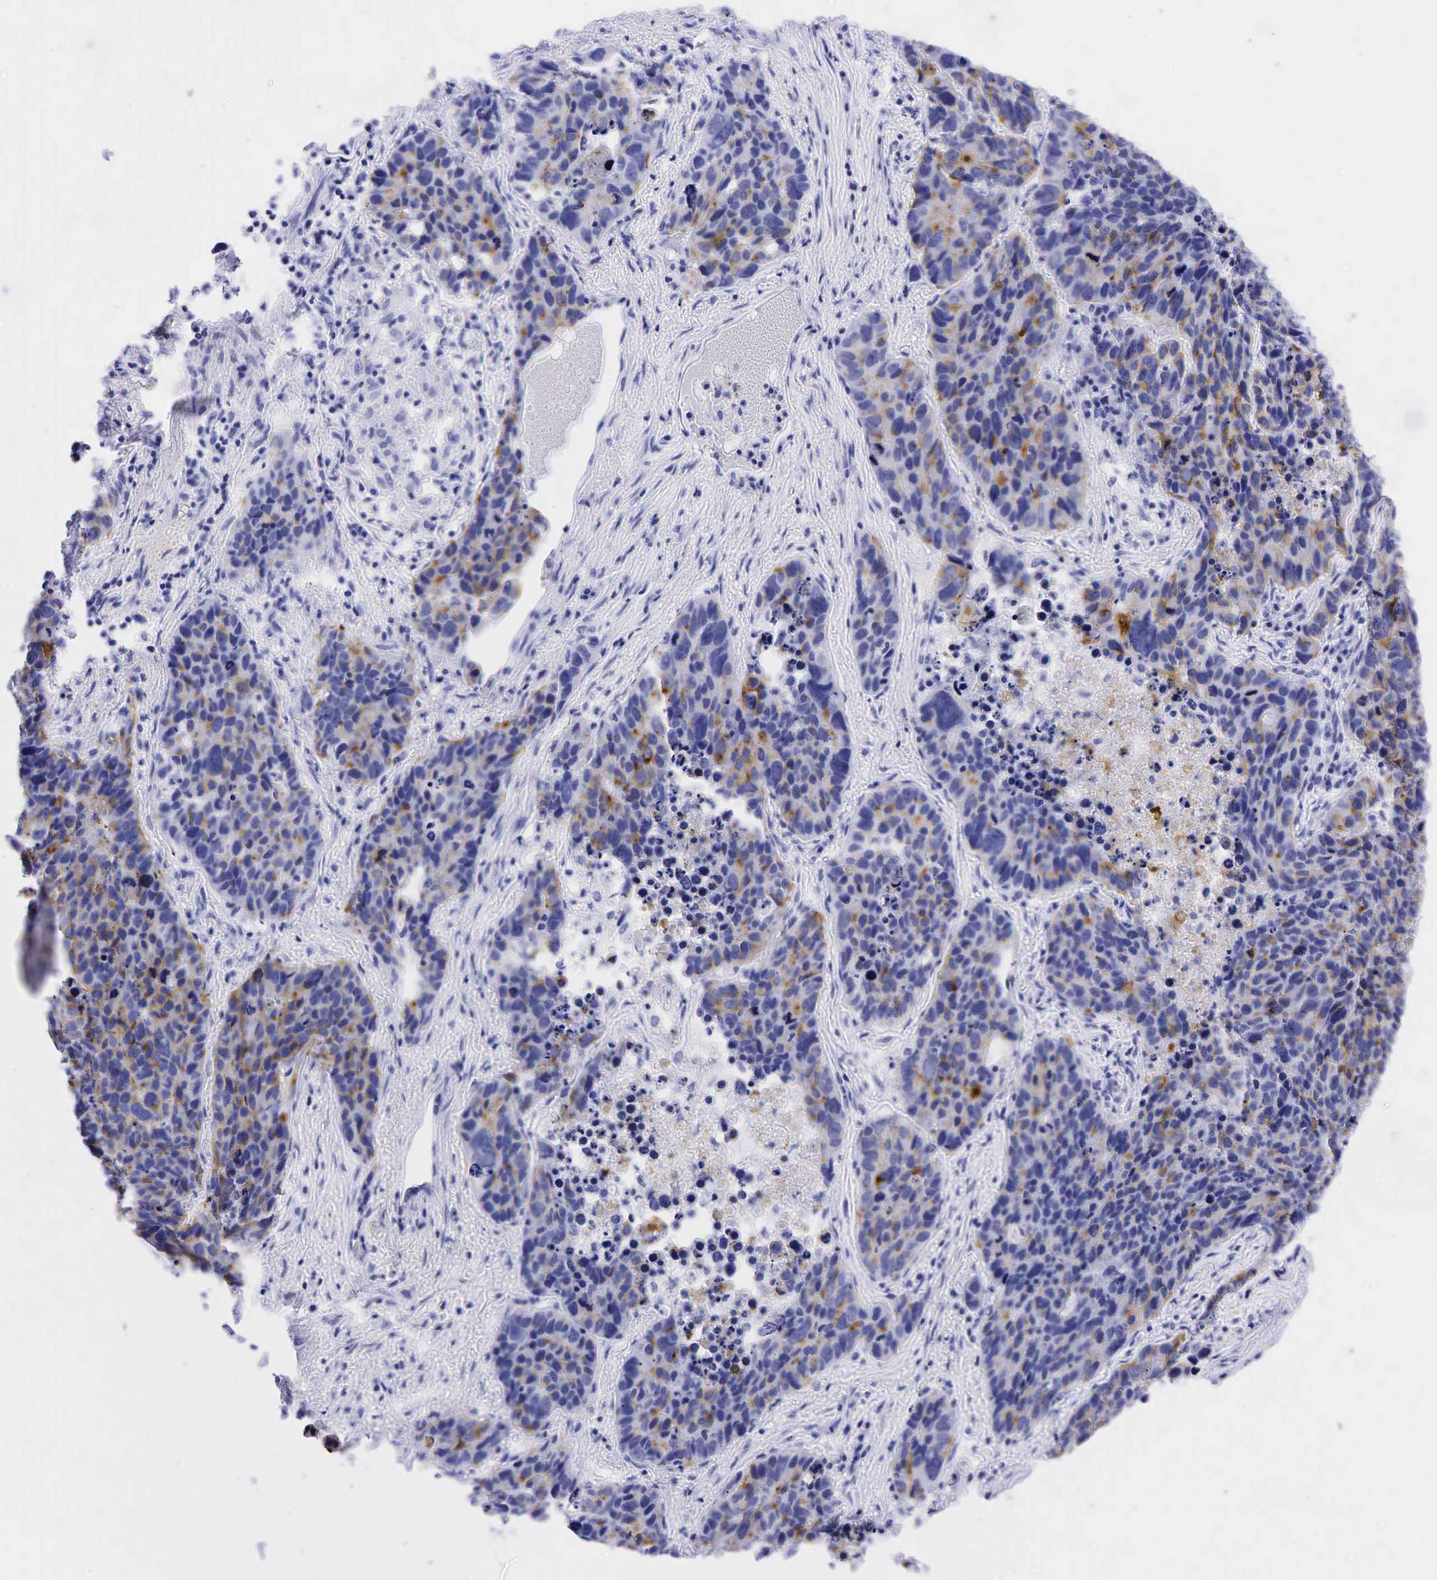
{"staining": {"intensity": "strong", "quantity": ">75%", "location": "cytoplasmic/membranous"}, "tissue": "lung cancer", "cell_type": "Tumor cells", "image_type": "cancer", "snomed": [{"axis": "morphology", "description": "Carcinoid, malignant, NOS"}, {"axis": "topography", "description": "Lung"}], "caption": "Carcinoid (malignant) (lung) tissue displays strong cytoplasmic/membranous expression in approximately >75% of tumor cells, visualized by immunohistochemistry. (DAB IHC, brown staining for protein, blue staining for nuclei).", "gene": "CHGA", "patient": {"sex": "male", "age": 60}}